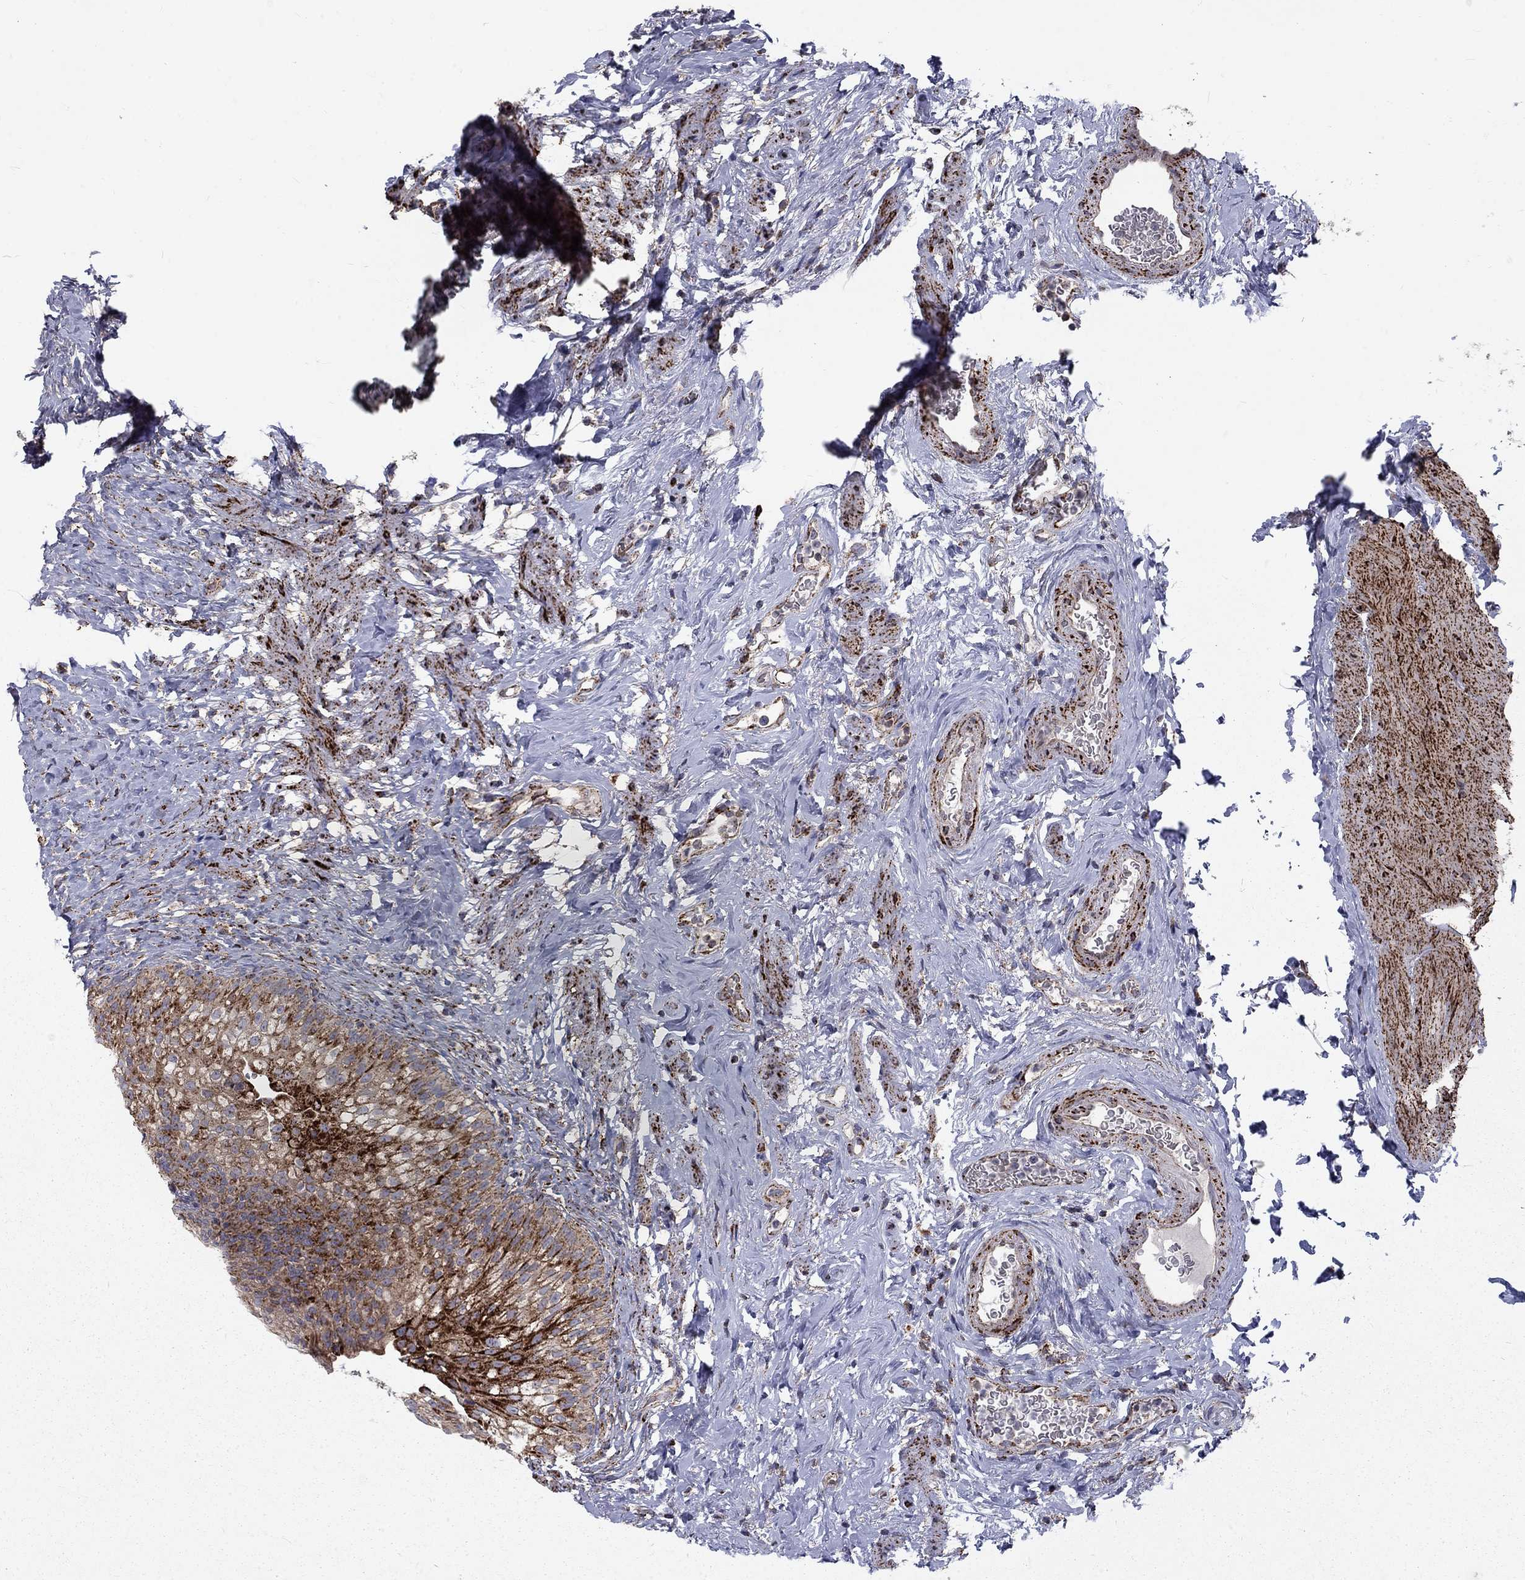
{"staining": {"intensity": "strong", "quantity": "25%-75%", "location": "cytoplasmic/membranous"}, "tissue": "urinary bladder", "cell_type": "Urothelial cells", "image_type": "normal", "snomed": [{"axis": "morphology", "description": "Normal tissue, NOS"}, {"axis": "topography", "description": "Urinary bladder"}], "caption": "Protein expression by immunohistochemistry (IHC) exhibits strong cytoplasmic/membranous positivity in about 25%-75% of urothelial cells in benign urinary bladder. (IHC, brightfield microscopy, high magnification).", "gene": "ALDH1B1", "patient": {"sex": "male", "age": 76}}